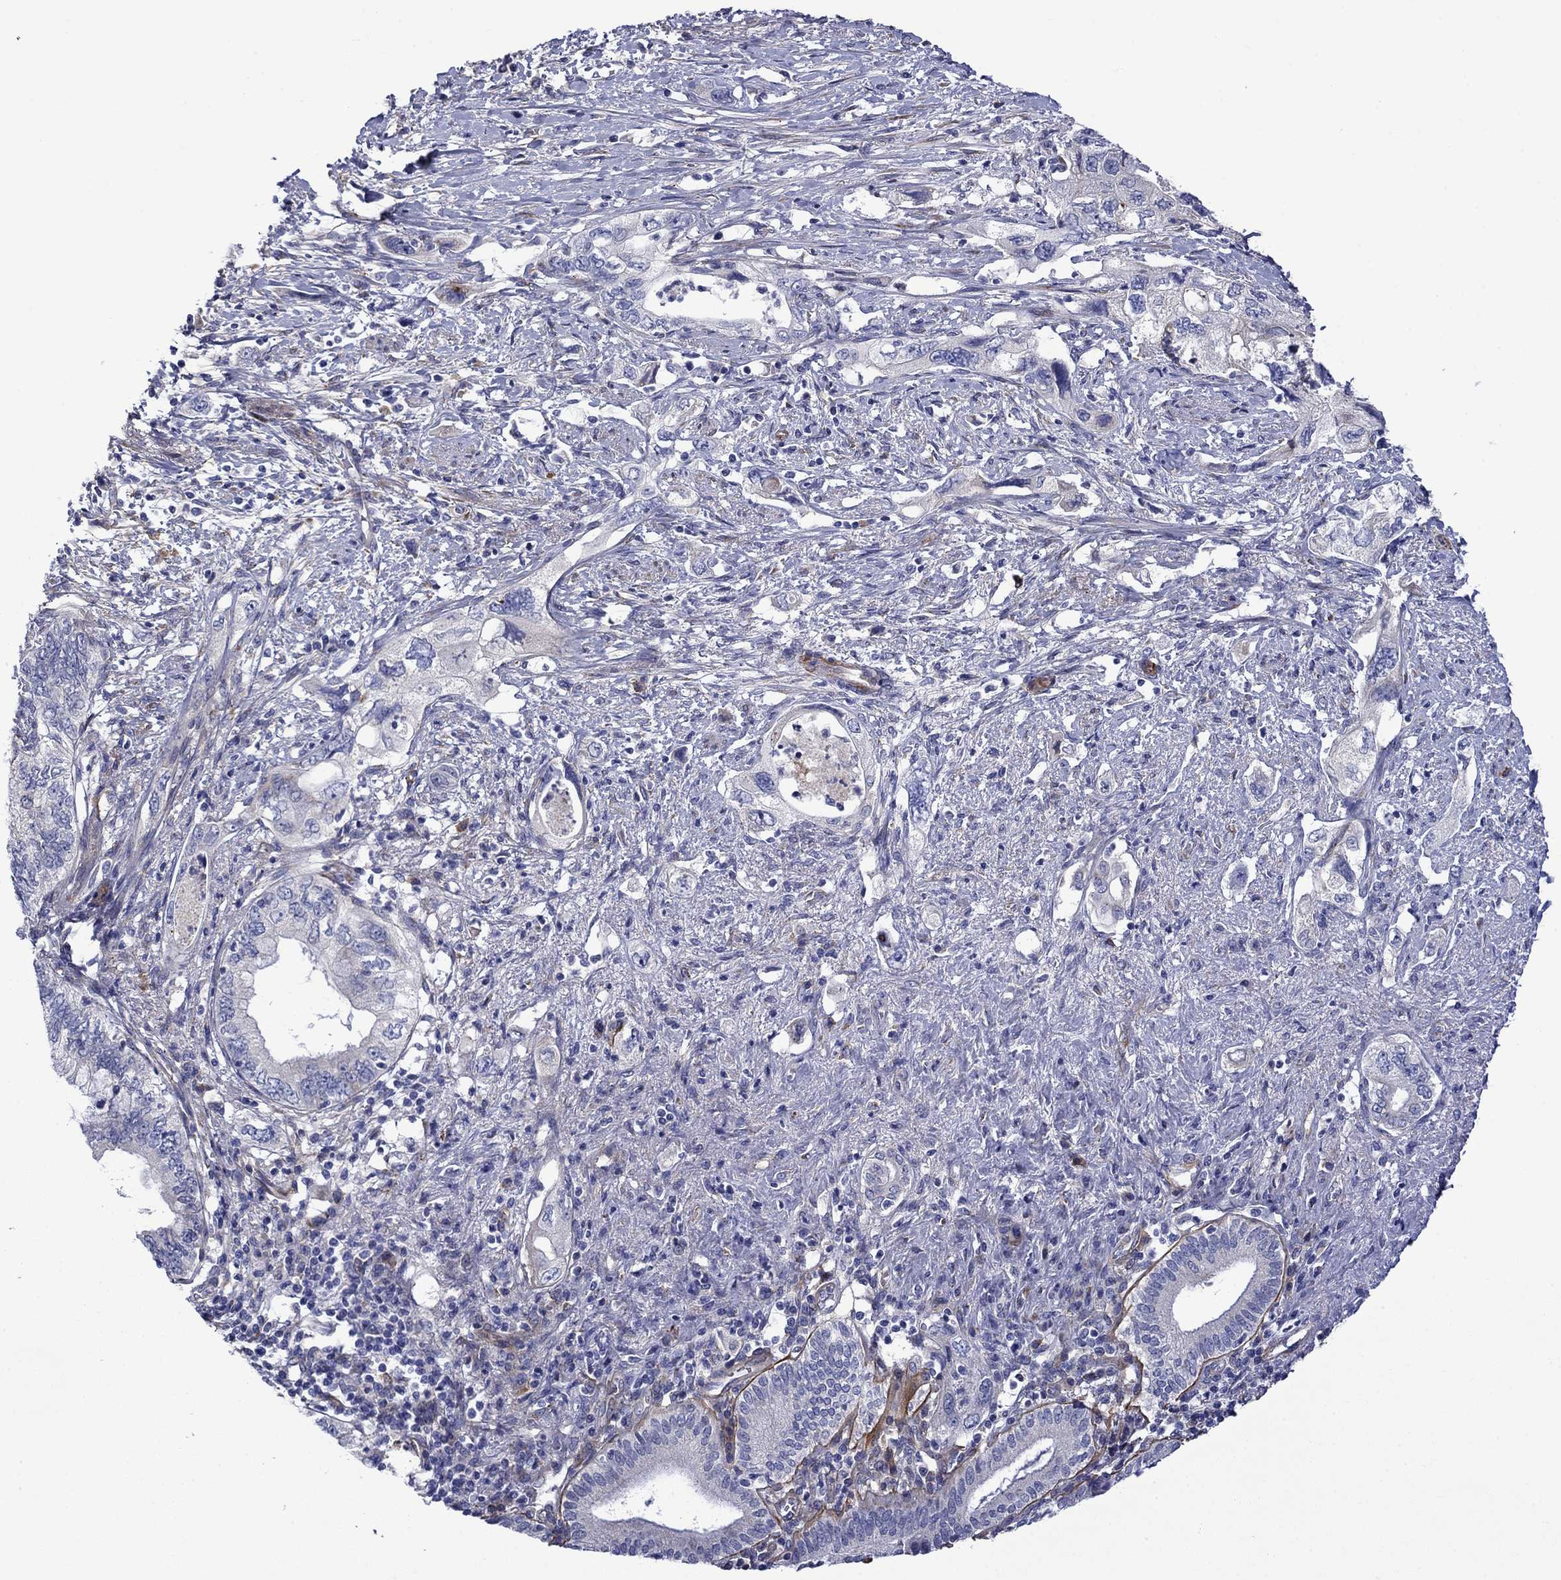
{"staining": {"intensity": "negative", "quantity": "none", "location": "none"}, "tissue": "pancreatic cancer", "cell_type": "Tumor cells", "image_type": "cancer", "snomed": [{"axis": "morphology", "description": "Adenocarcinoma, NOS"}, {"axis": "topography", "description": "Pancreas"}], "caption": "Adenocarcinoma (pancreatic) stained for a protein using IHC reveals no staining tumor cells.", "gene": "HSPG2", "patient": {"sex": "female", "age": 73}}